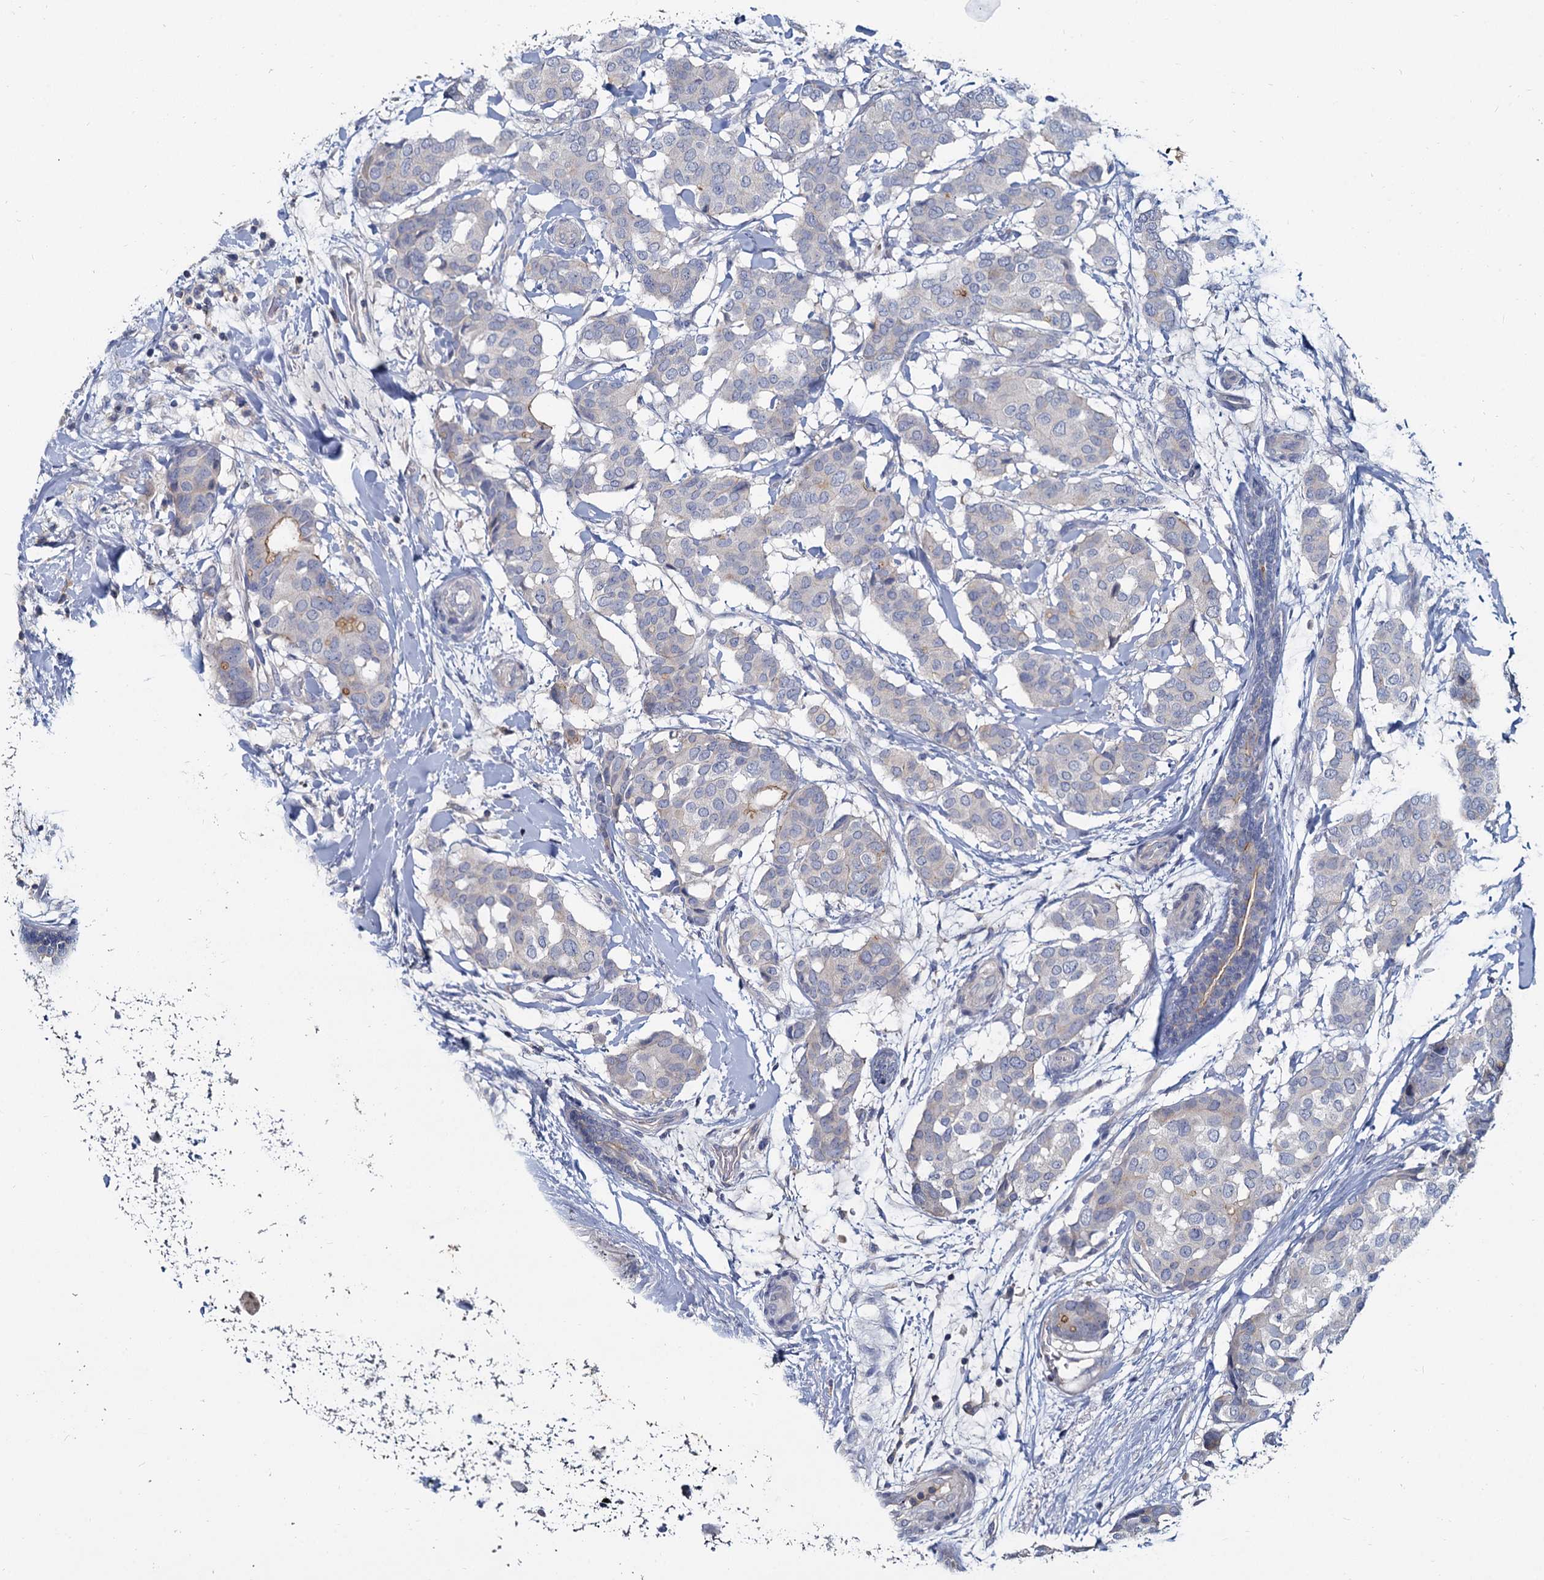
{"staining": {"intensity": "weak", "quantity": "<25%", "location": "cytoplasmic/membranous"}, "tissue": "breast cancer", "cell_type": "Tumor cells", "image_type": "cancer", "snomed": [{"axis": "morphology", "description": "Duct carcinoma"}, {"axis": "topography", "description": "Breast"}], "caption": "Tumor cells are negative for protein expression in human breast invasive ductal carcinoma.", "gene": "ACSM3", "patient": {"sex": "female", "age": 75}}